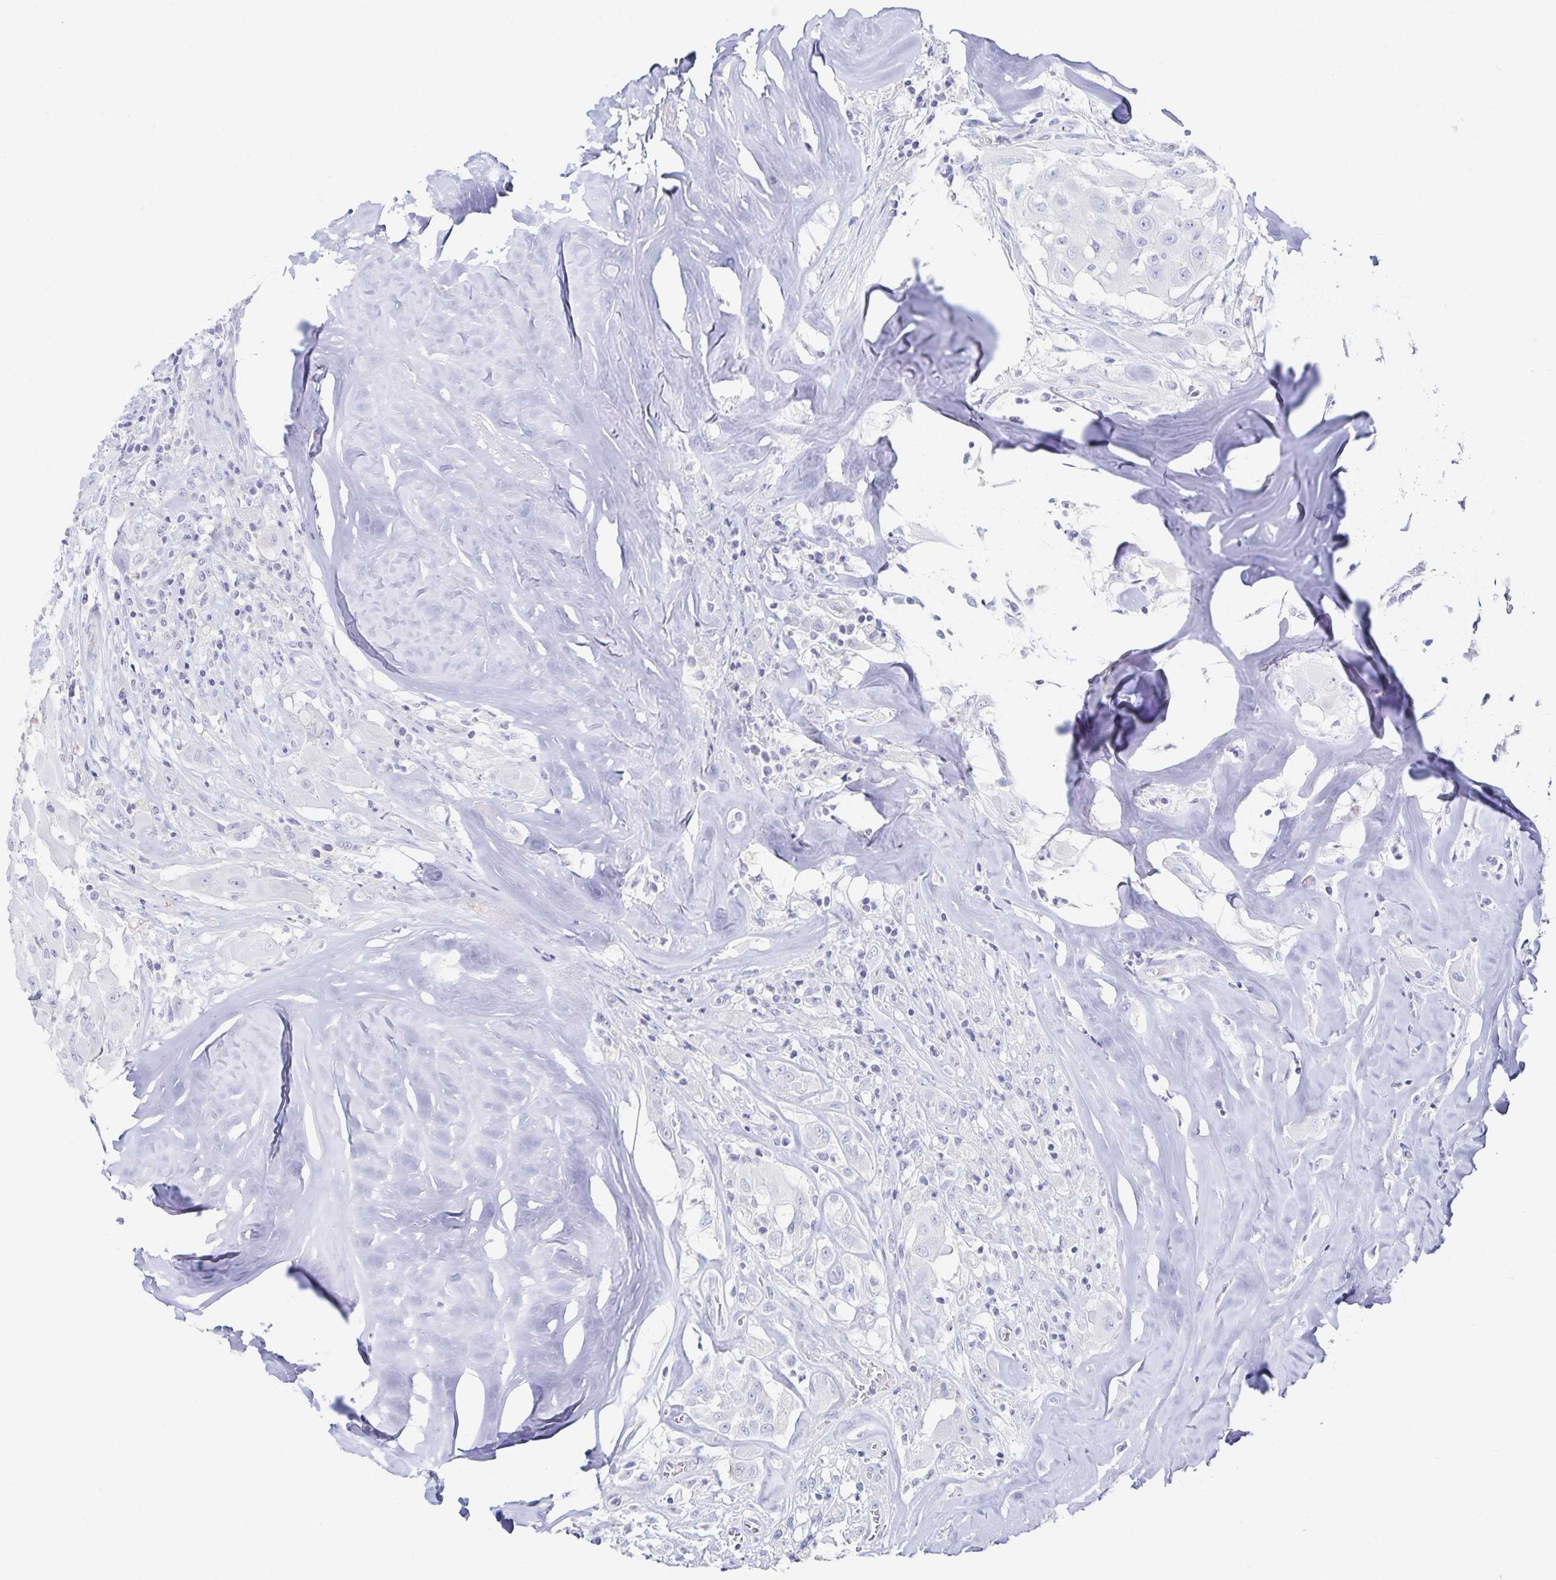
{"staining": {"intensity": "negative", "quantity": "none", "location": "none"}, "tissue": "thyroid cancer", "cell_type": "Tumor cells", "image_type": "cancer", "snomed": [{"axis": "morphology", "description": "Normal tissue, NOS"}, {"axis": "morphology", "description": "Papillary adenocarcinoma, NOS"}, {"axis": "topography", "description": "Thyroid gland"}], "caption": "This is an immunohistochemistry histopathology image of human thyroid cancer (papillary adenocarcinoma). There is no positivity in tumor cells.", "gene": "TNIP1", "patient": {"sex": "female", "age": 59}}